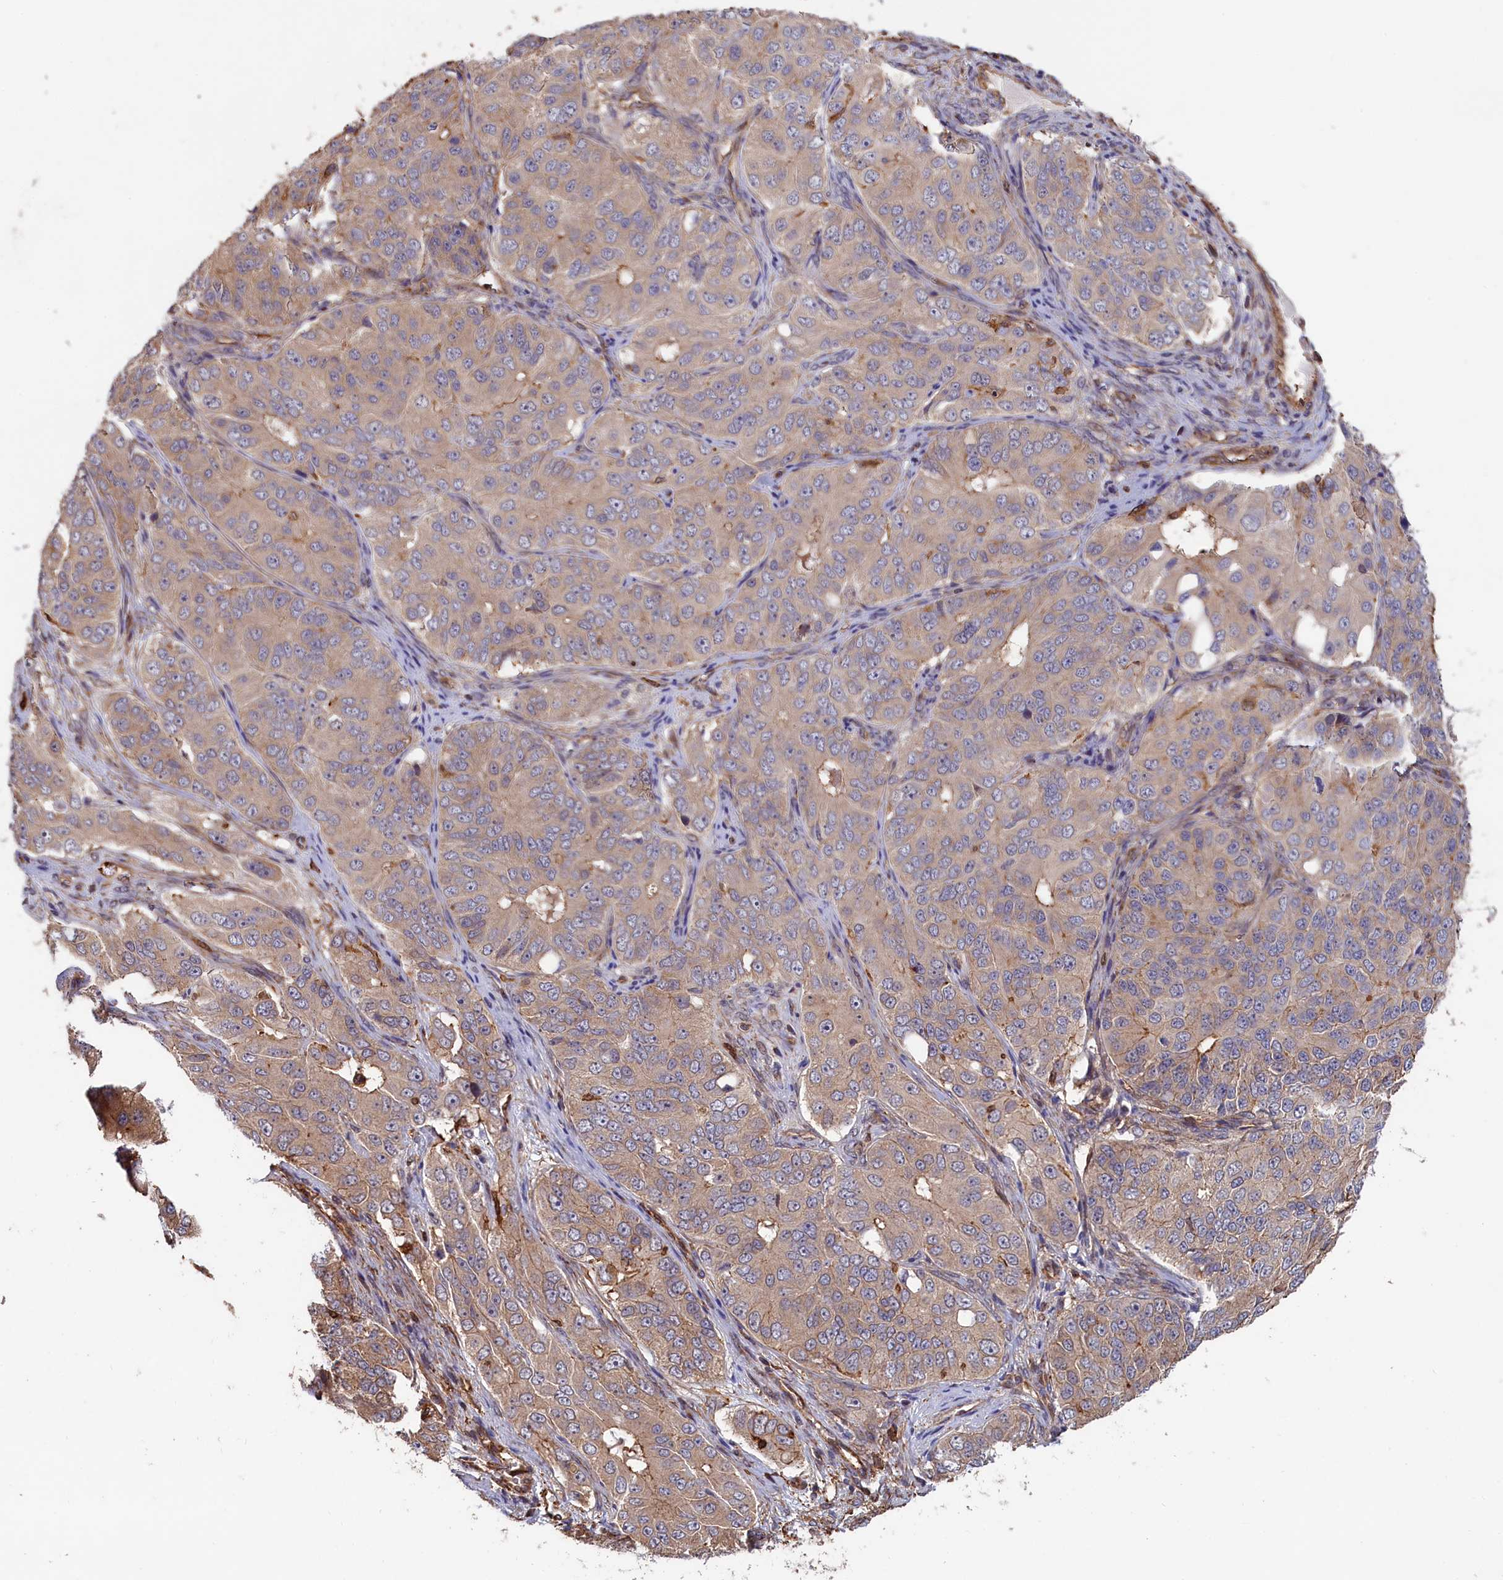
{"staining": {"intensity": "weak", "quantity": "25%-75%", "location": "cytoplasmic/membranous"}, "tissue": "ovarian cancer", "cell_type": "Tumor cells", "image_type": "cancer", "snomed": [{"axis": "morphology", "description": "Carcinoma, endometroid"}, {"axis": "topography", "description": "Ovary"}], "caption": "Ovarian endometroid carcinoma was stained to show a protein in brown. There is low levels of weak cytoplasmic/membranous expression in approximately 25%-75% of tumor cells.", "gene": "ANKRD27", "patient": {"sex": "female", "age": 51}}